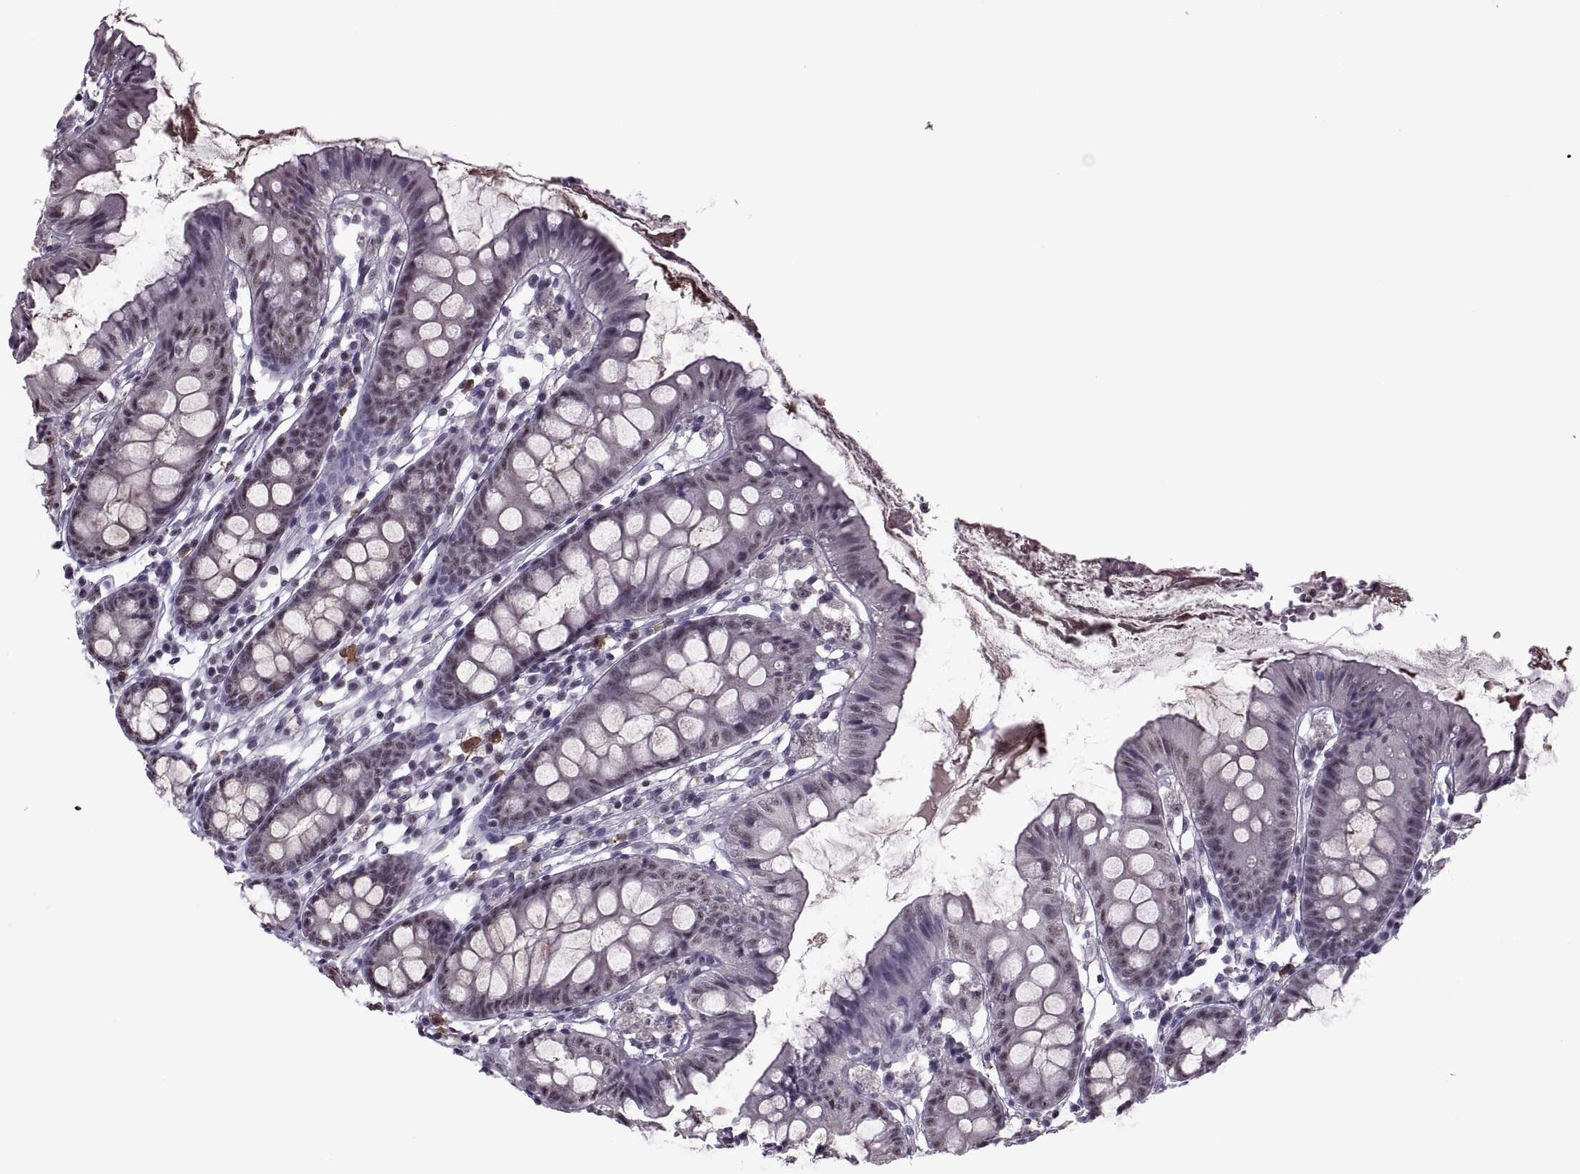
{"staining": {"intensity": "weak", "quantity": "25%-75%", "location": "nuclear"}, "tissue": "colon", "cell_type": "Endothelial cells", "image_type": "normal", "snomed": [{"axis": "morphology", "description": "Normal tissue, NOS"}, {"axis": "topography", "description": "Colon"}], "caption": "Normal colon exhibits weak nuclear expression in approximately 25%-75% of endothelial cells, visualized by immunohistochemistry.", "gene": "MAGEA4", "patient": {"sex": "female", "age": 84}}